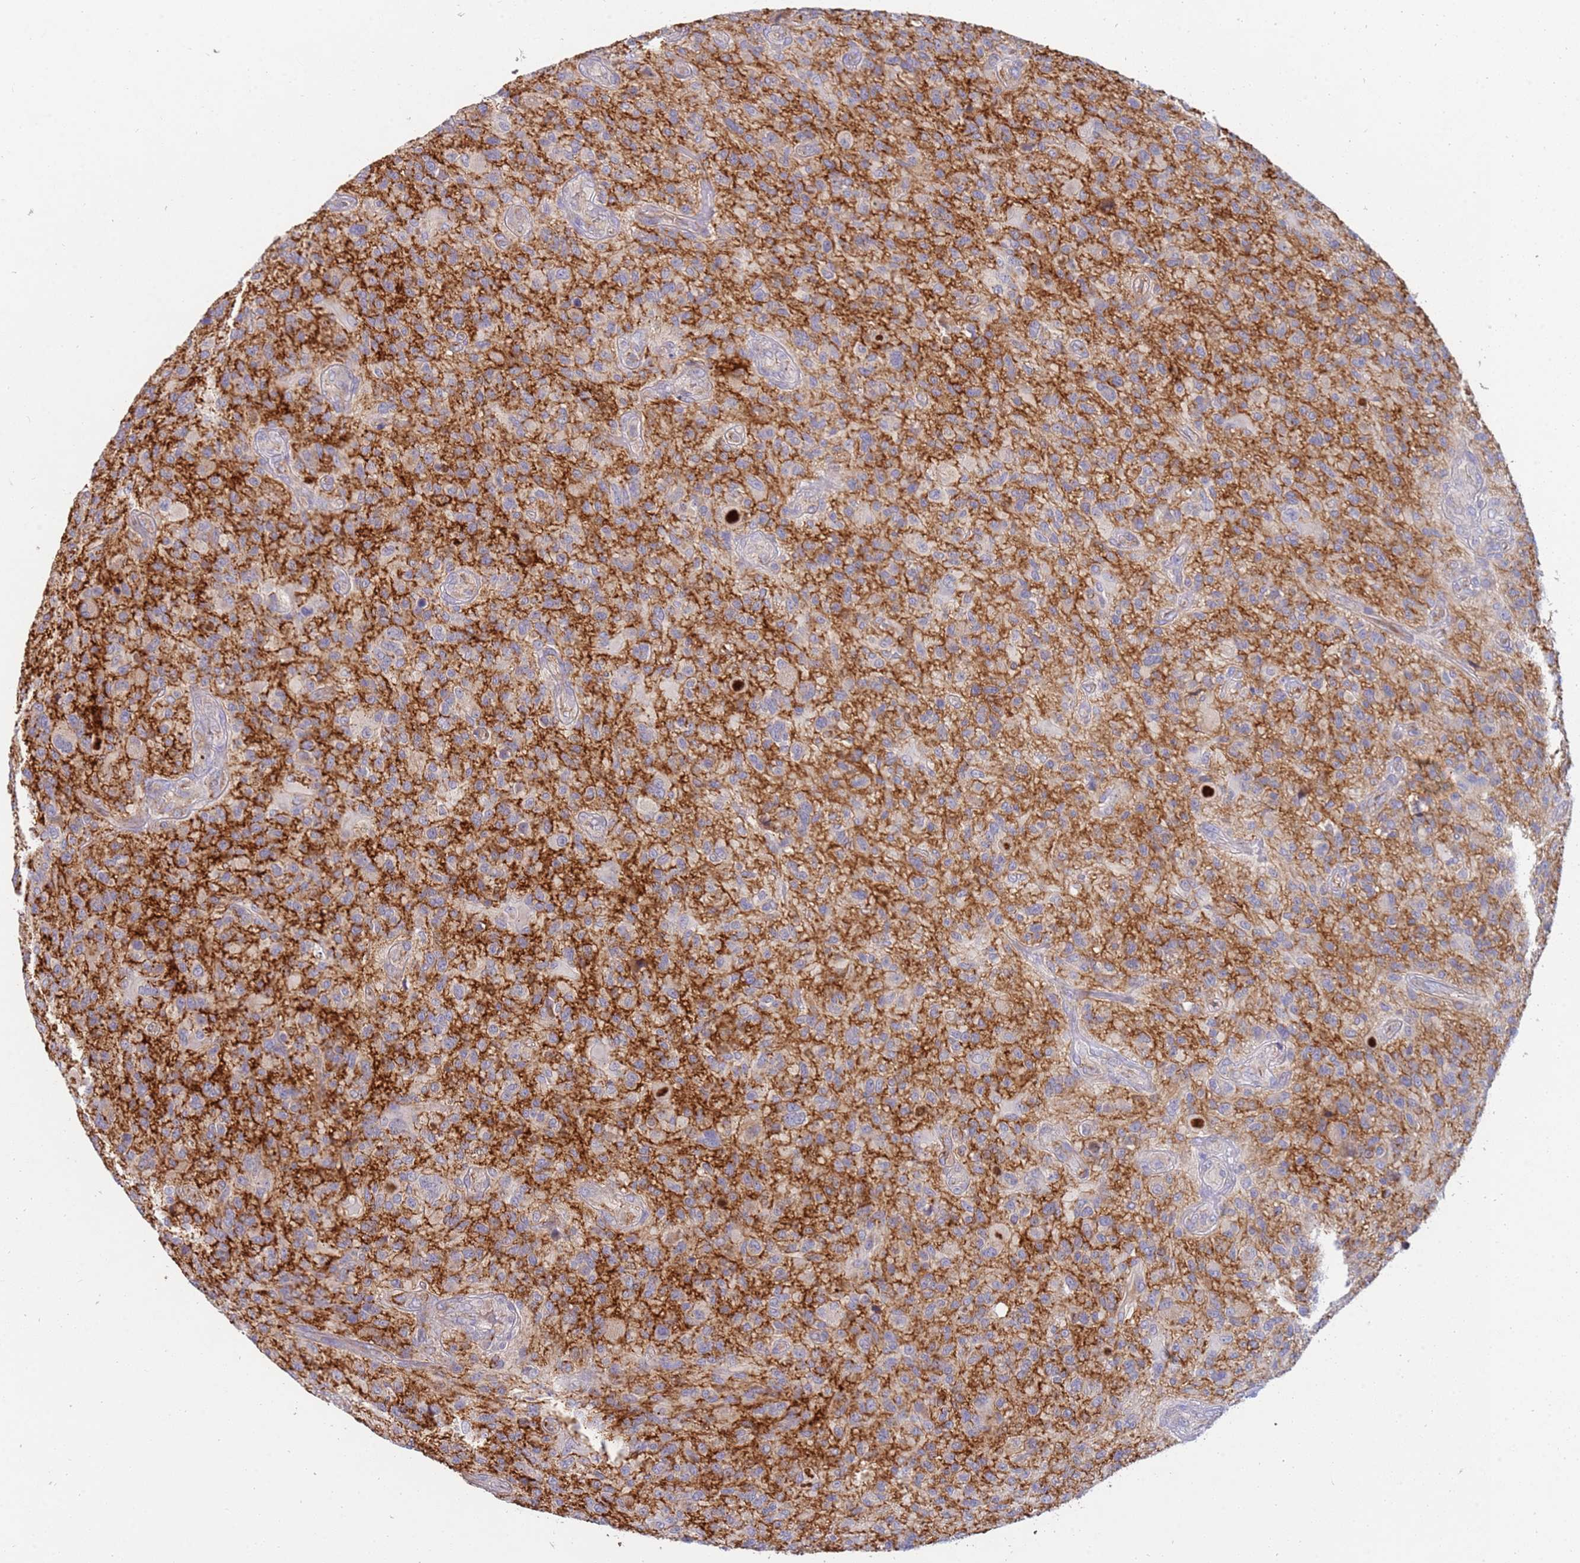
{"staining": {"intensity": "negative", "quantity": "none", "location": "none"}, "tissue": "glioma", "cell_type": "Tumor cells", "image_type": "cancer", "snomed": [{"axis": "morphology", "description": "Glioma, malignant, High grade"}, {"axis": "topography", "description": "Brain"}], "caption": "IHC of human malignant glioma (high-grade) demonstrates no expression in tumor cells.", "gene": "NMUR2", "patient": {"sex": "male", "age": 47}}